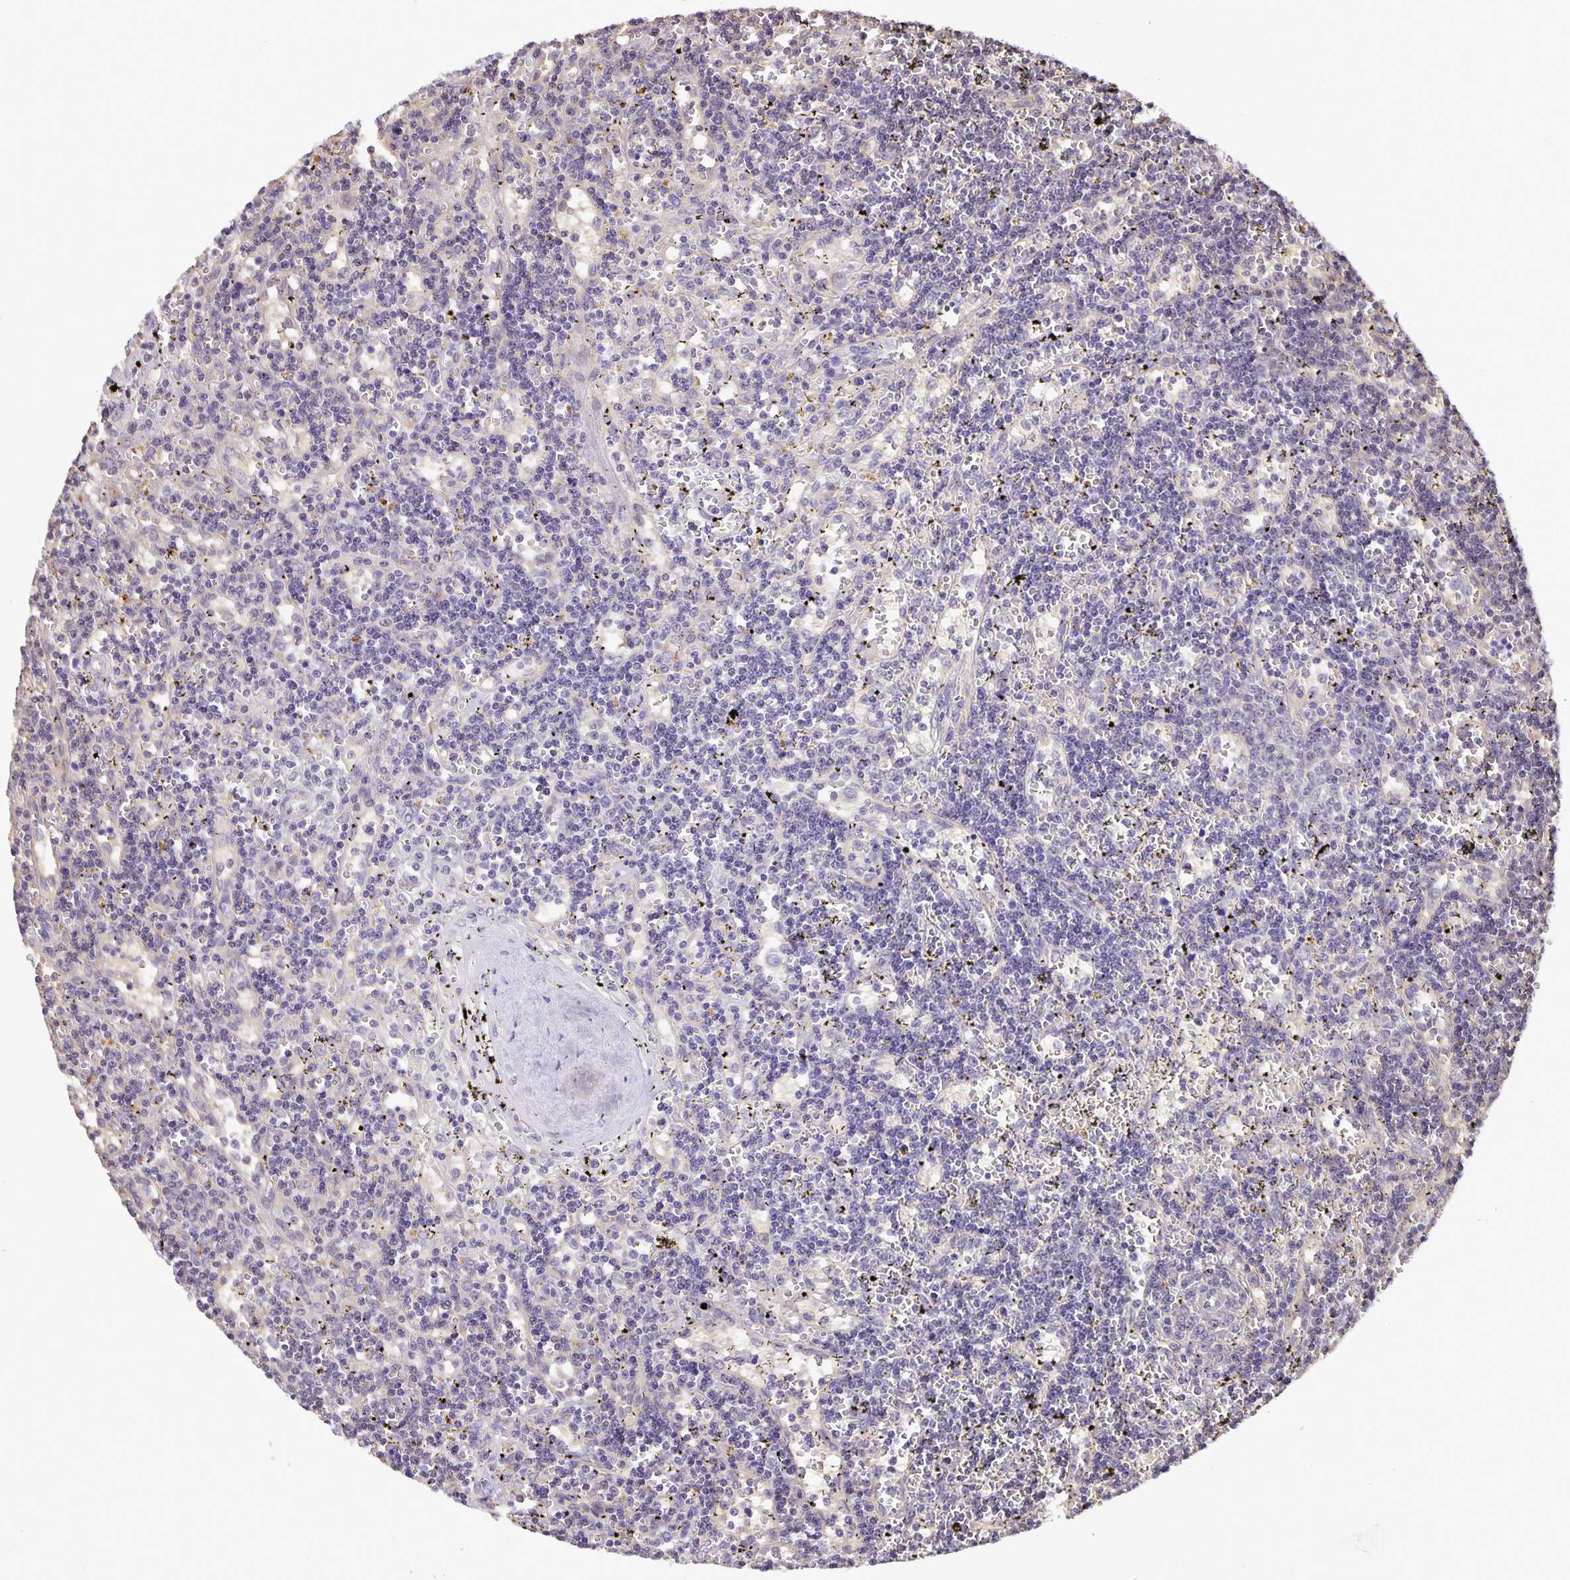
{"staining": {"intensity": "negative", "quantity": "none", "location": "none"}, "tissue": "lymphoma", "cell_type": "Tumor cells", "image_type": "cancer", "snomed": [{"axis": "morphology", "description": "Malignant lymphoma, non-Hodgkin's type, Low grade"}, {"axis": "topography", "description": "Spleen"}], "caption": "Photomicrograph shows no protein staining in tumor cells of malignant lymphoma, non-Hodgkin's type (low-grade) tissue.", "gene": "EML6", "patient": {"sex": "male", "age": 60}}